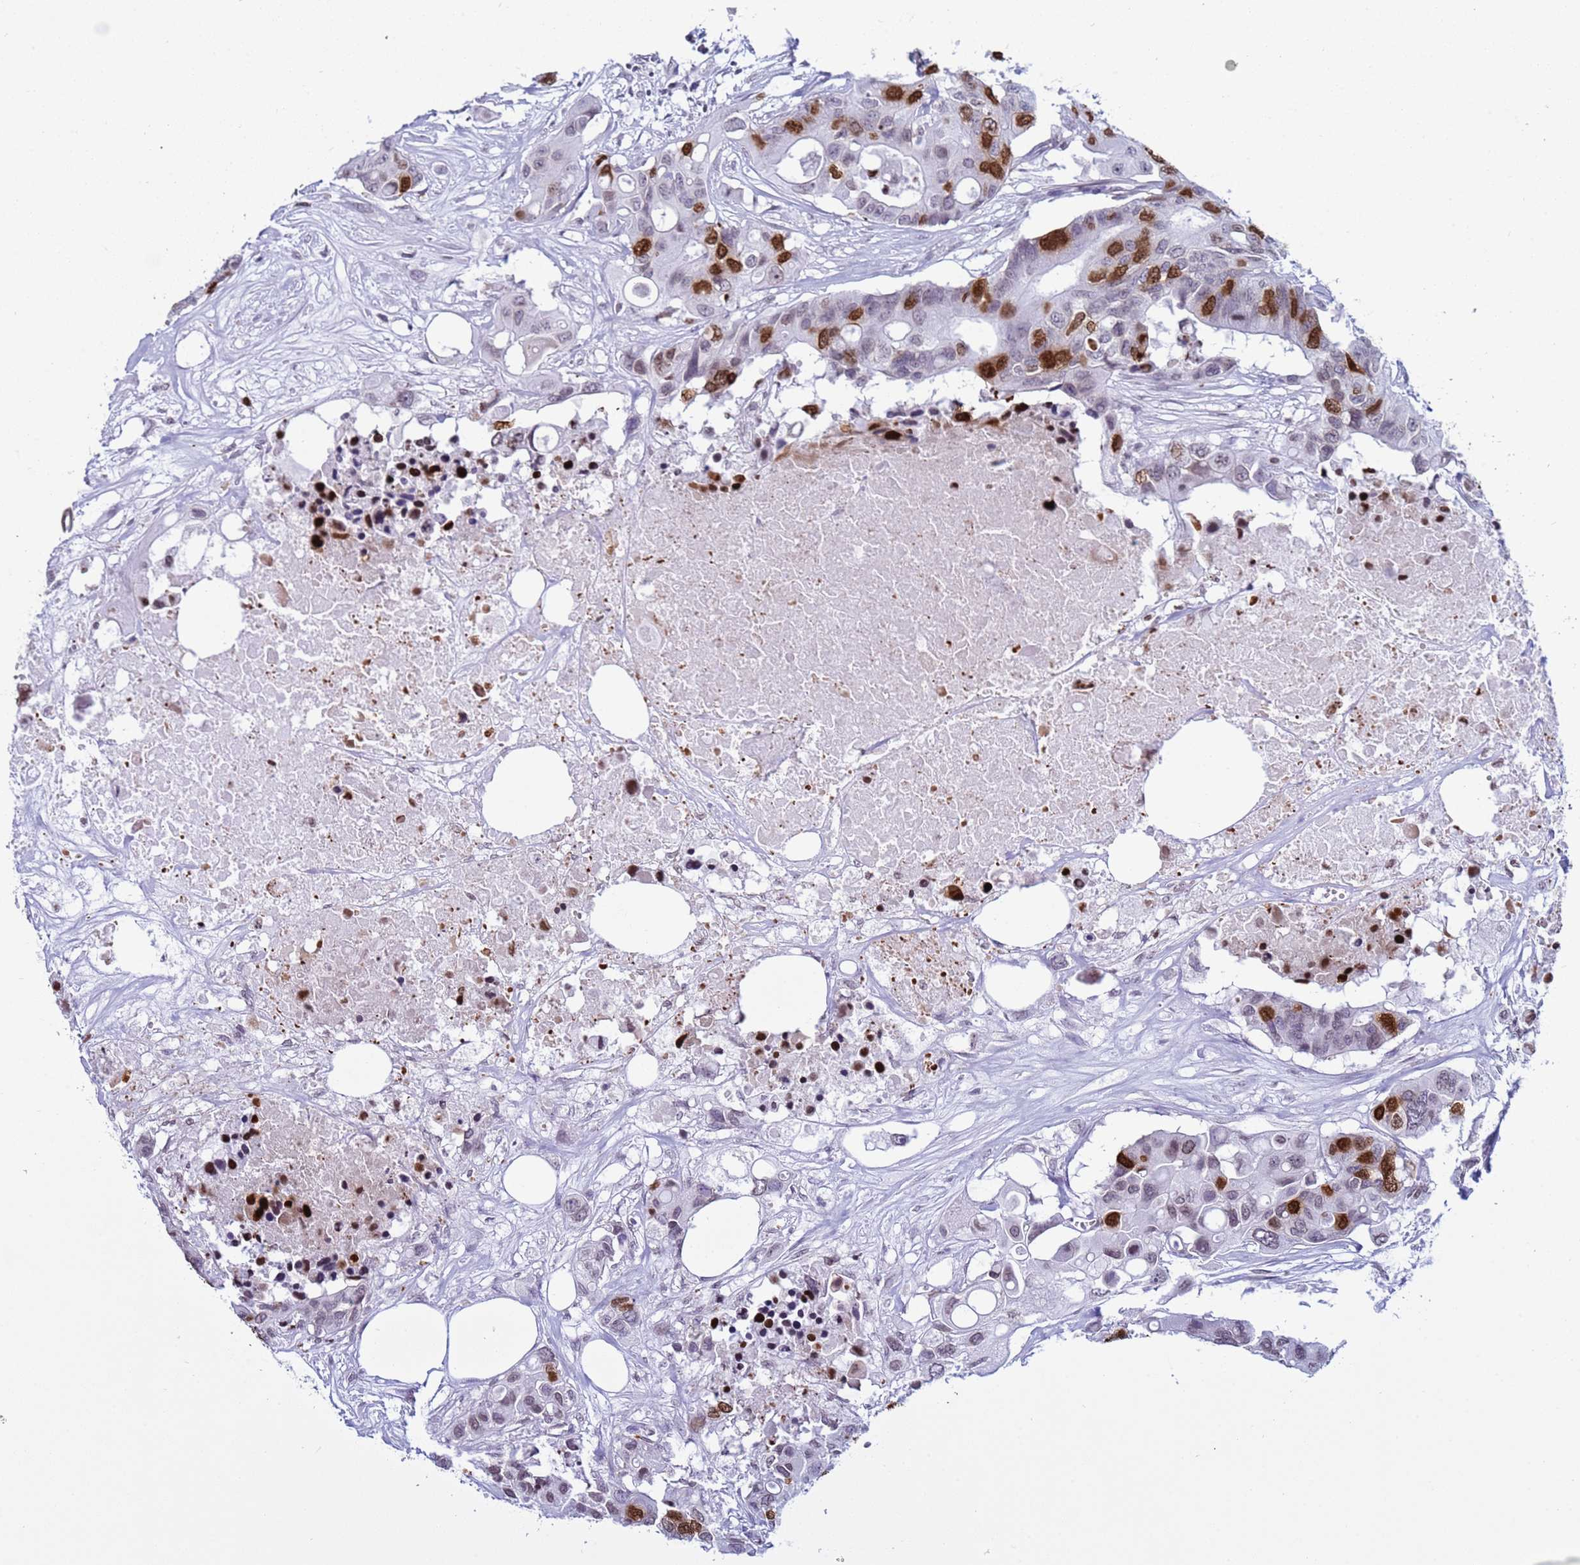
{"staining": {"intensity": "strong", "quantity": "25%-75%", "location": "nuclear"}, "tissue": "colorectal cancer", "cell_type": "Tumor cells", "image_type": "cancer", "snomed": [{"axis": "morphology", "description": "Adenocarcinoma, NOS"}, {"axis": "topography", "description": "Colon"}], "caption": "A brown stain highlights strong nuclear staining of a protein in colorectal adenocarcinoma tumor cells.", "gene": "H4C8", "patient": {"sex": "male", "age": 77}}